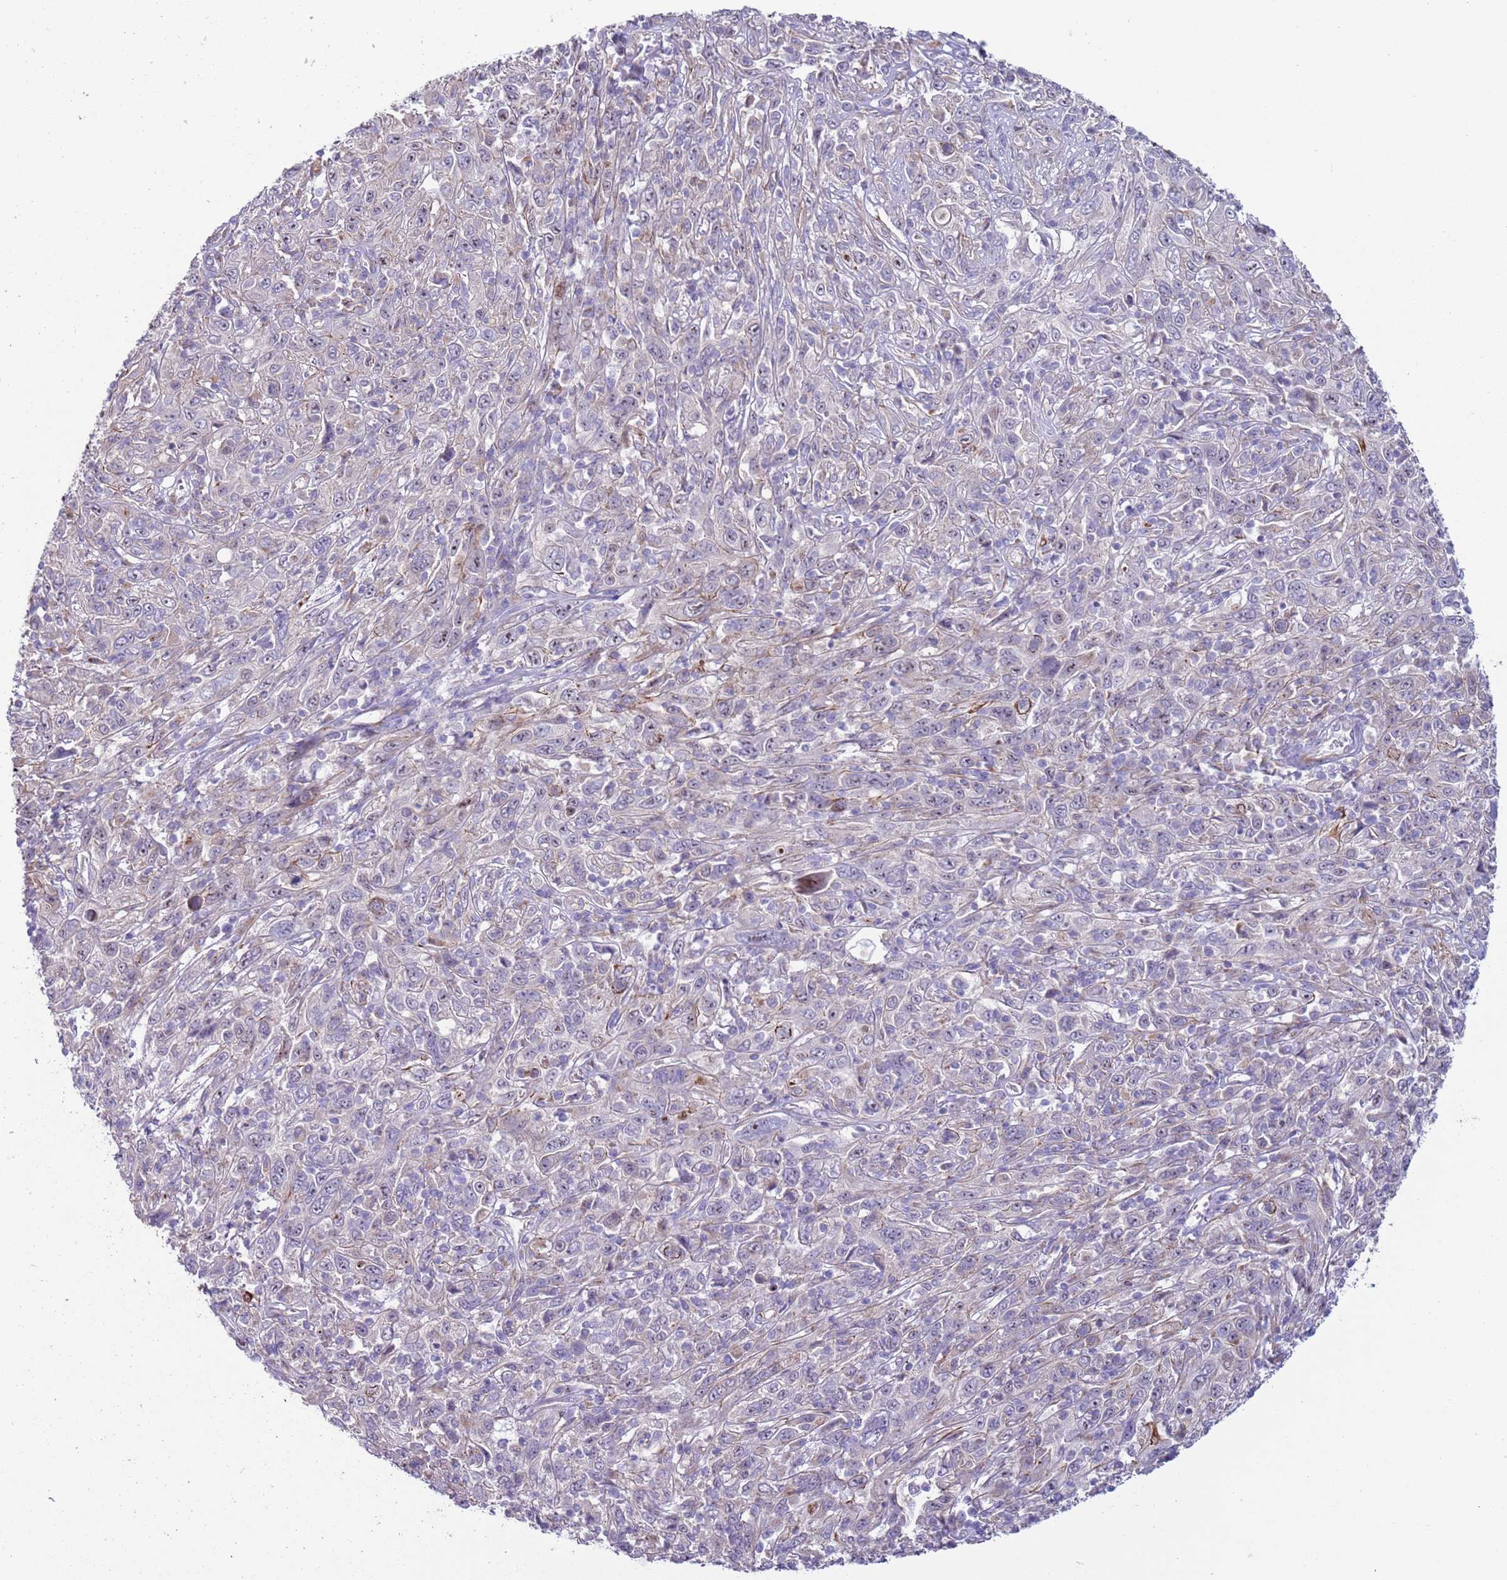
{"staining": {"intensity": "negative", "quantity": "none", "location": "none"}, "tissue": "cervical cancer", "cell_type": "Tumor cells", "image_type": "cancer", "snomed": [{"axis": "morphology", "description": "Squamous cell carcinoma, NOS"}, {"axis": "topography", "description": "Cervix"}], "caption": "This histopathology image is of squamous cell carcinoma (cervical) stained with immunohistochemistry to label a protein in brown with the nuclei are counter-stained blue. There is no expression in tumor cells. Nuclei are stained in blue.", "gene": "HEATR1", "patient": {"sex": "female", "age": 46}}